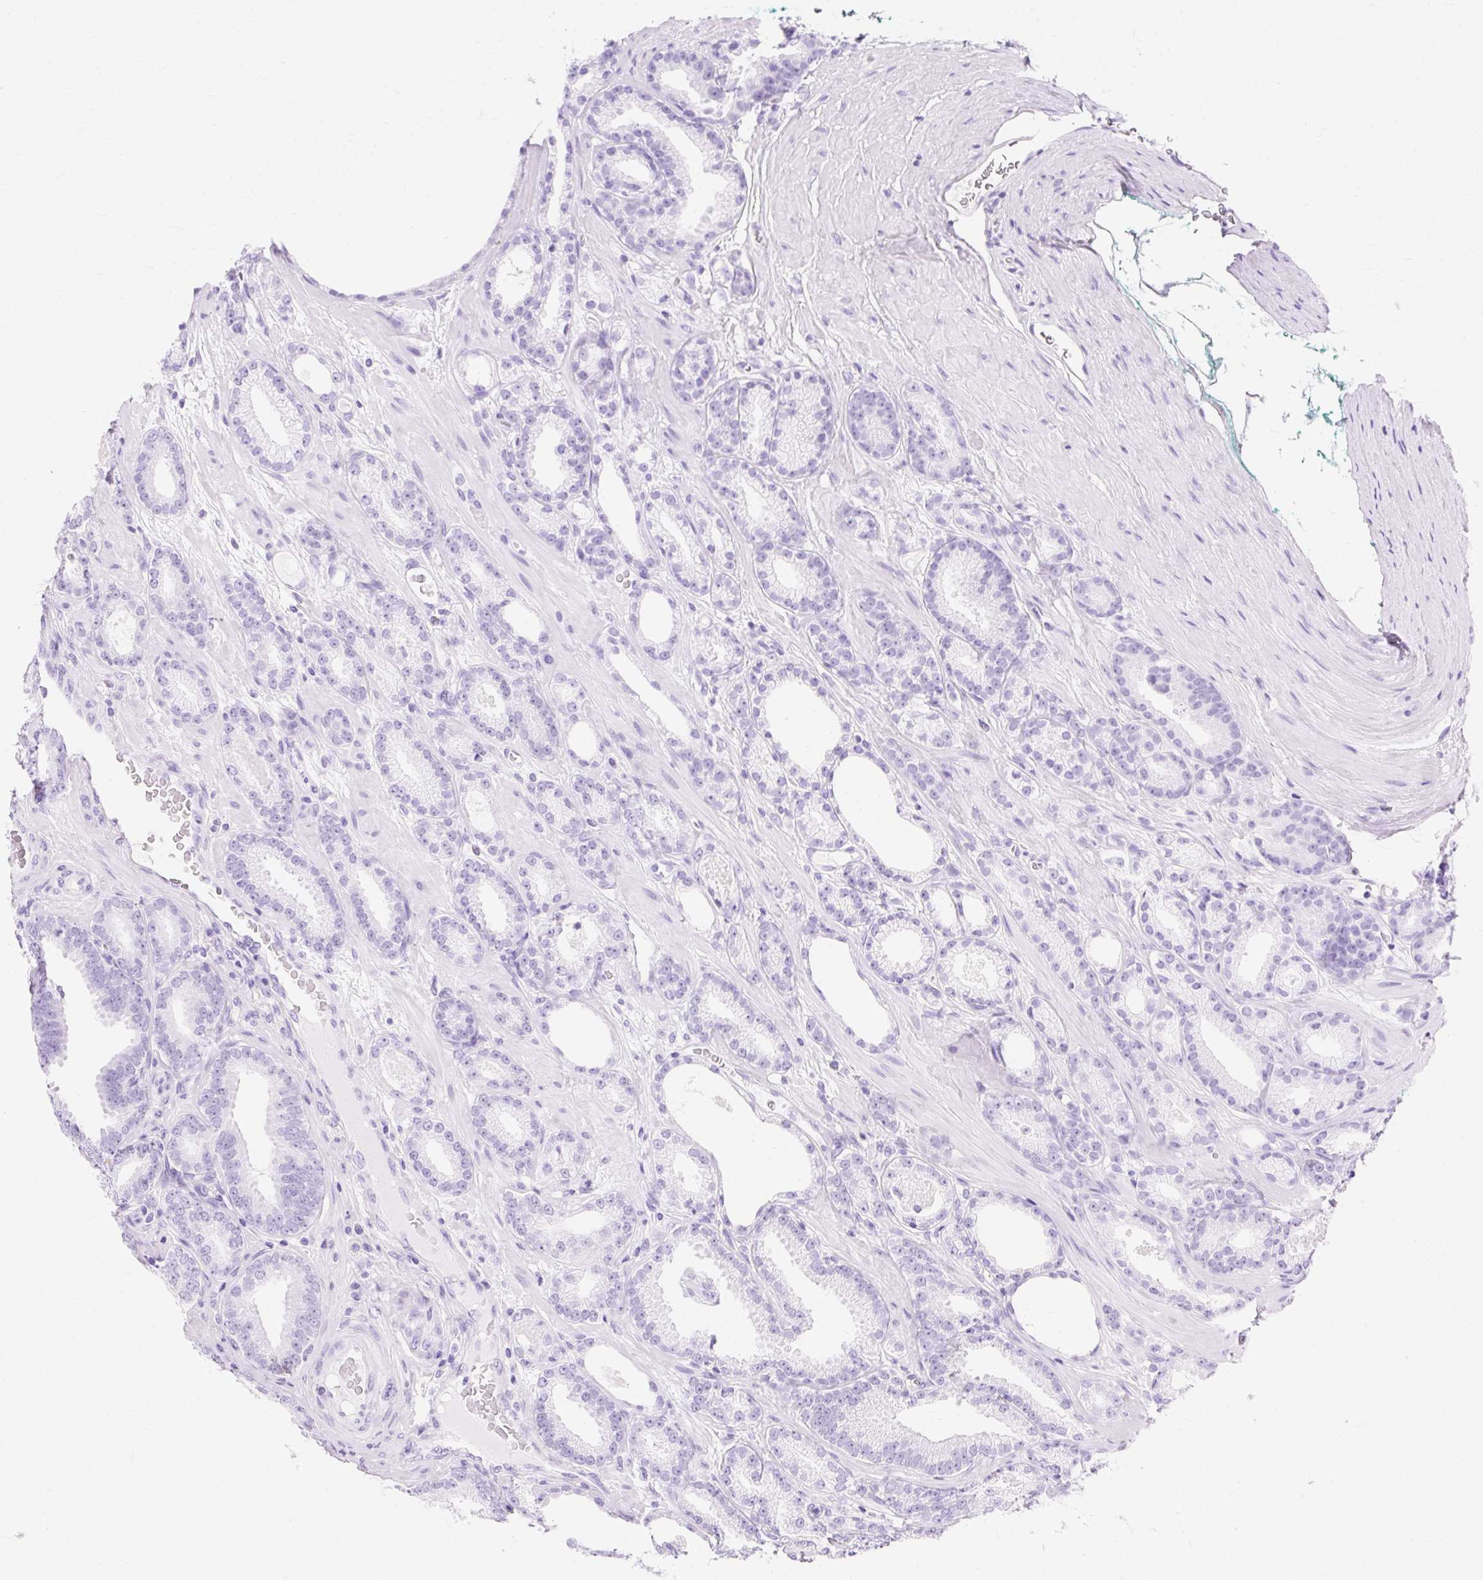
{"staining": {"intensity": "negative", "quantity": "none", "location": "none"}, "tissue": "prostate cancer", "cell_type": "Tumor cells", "image_type": "cancer", "snomed": [{"axis": "morphology", "description": "Adenocarcinoma, Low grade"}, {"axis": "topography", "description": "Prostate"}], "caption": "There is no significant positivity in tumor cells of prostate cancer. The staining was performed using DAB to visualize the protein expression in brown, while the nuclei were stained in blue with hematoxylin (Magnification: 20x).", "gene": "MBP", "patient": {"sex": "male", "age": 61}}